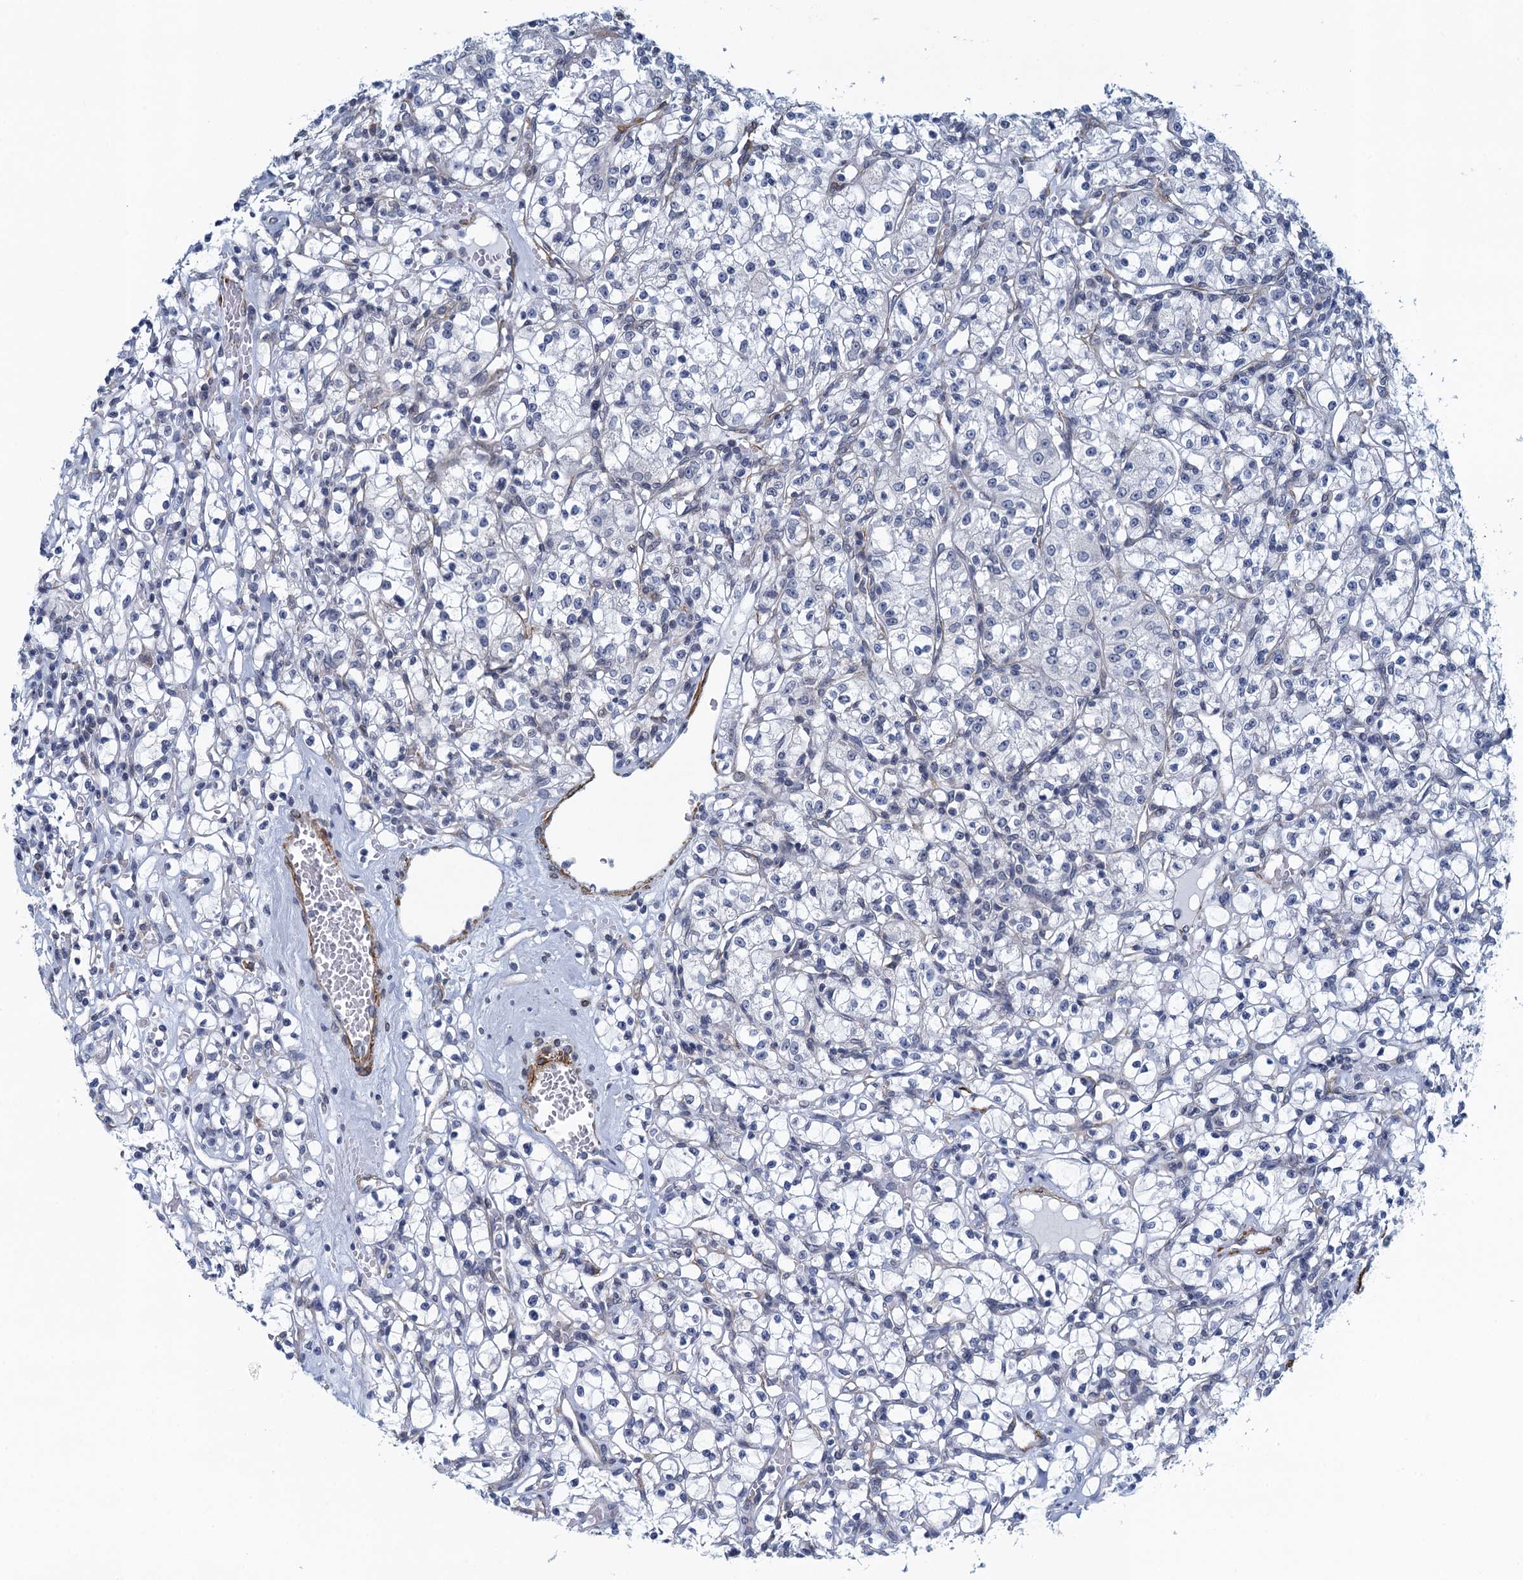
{"staining": {"intensity": "negative", "quantity": "none", "location": "none"}, "tissue": "renal cancer", "cell_type": "Tumor cells", "image_type": "cancer", "snomed": [{"axis": "morphology", "description": "Adenocarcinoma, NOS"}, {"axis": "topography", "description": "Kidney"}], "caption": "Immunohistochemistry (IHC) histopathology image of neoplastic tissue: renal cancer (adenocarcinoma) stained with DAB (3,3'-diaminobenzidine) exhibits no significant protein positivity in tumor cells.", "gene": "ALG2", "patient": {"sex": "female", "age": 59}}